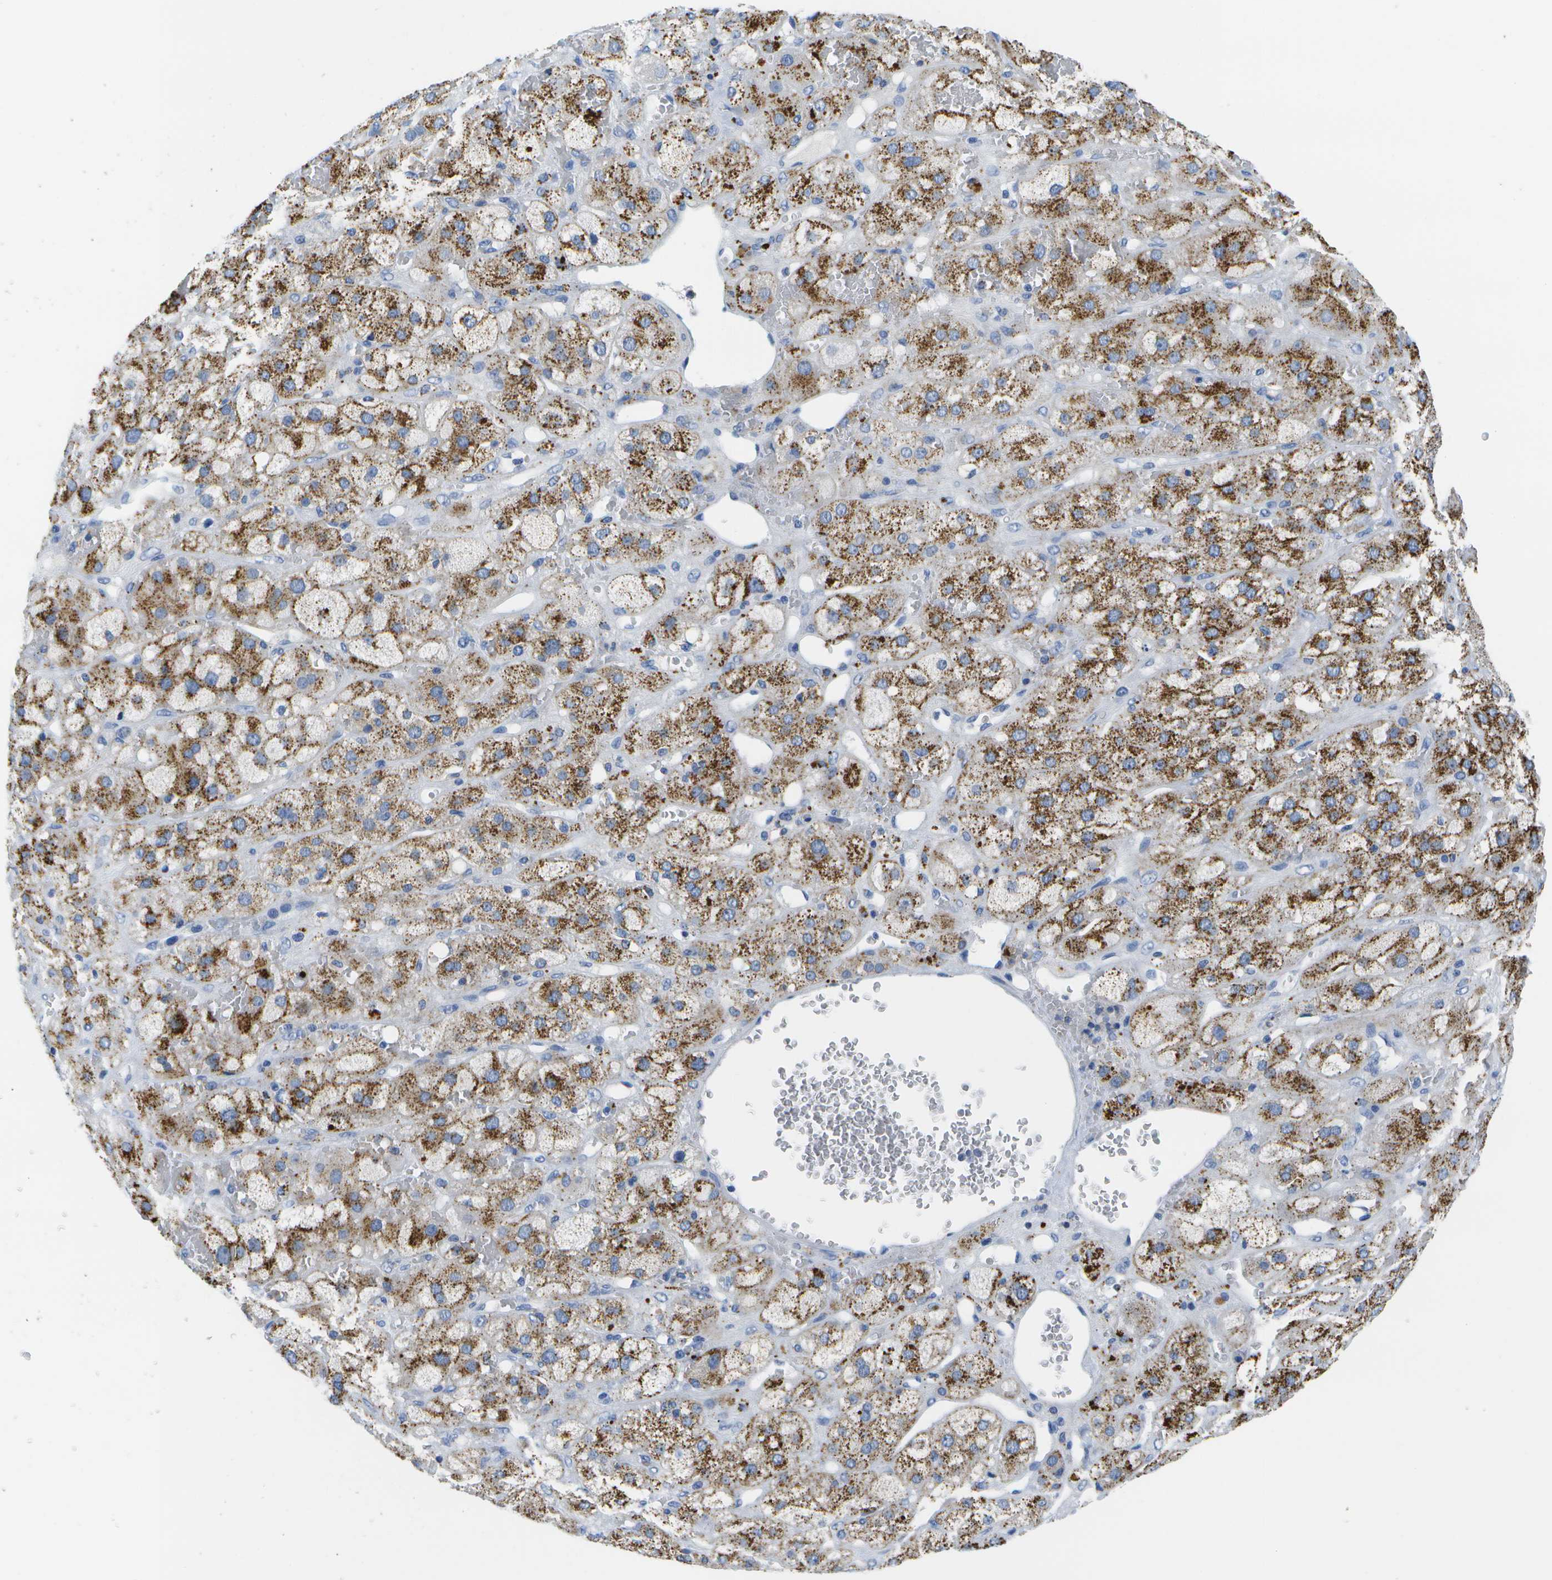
{"staining": {"intensity": "strong", "quantity": "25%-75%", "location": "cytoplasmic/membranous"}, "tissue": "adrenal gland", "cell_type": "Glandular cells", "image_type": "normal", "snomed": [{"axis": "morphology", "description": "Normal tissue, NOS"}, {"axis": "topography", "description": "Adrenal gland"}], "caption": "Glandular cells display high levels of strong cytoplasmic/membranous expression in about 25%-75% of cells in unremarkable adrenal gland. The staining is performed using DAB brown chromogen to label protein expression. The nuclei are counter-stained blue using hematoxylin.", "gene": "MS4A1", "patient": {"sex": "female", "age": 47}}